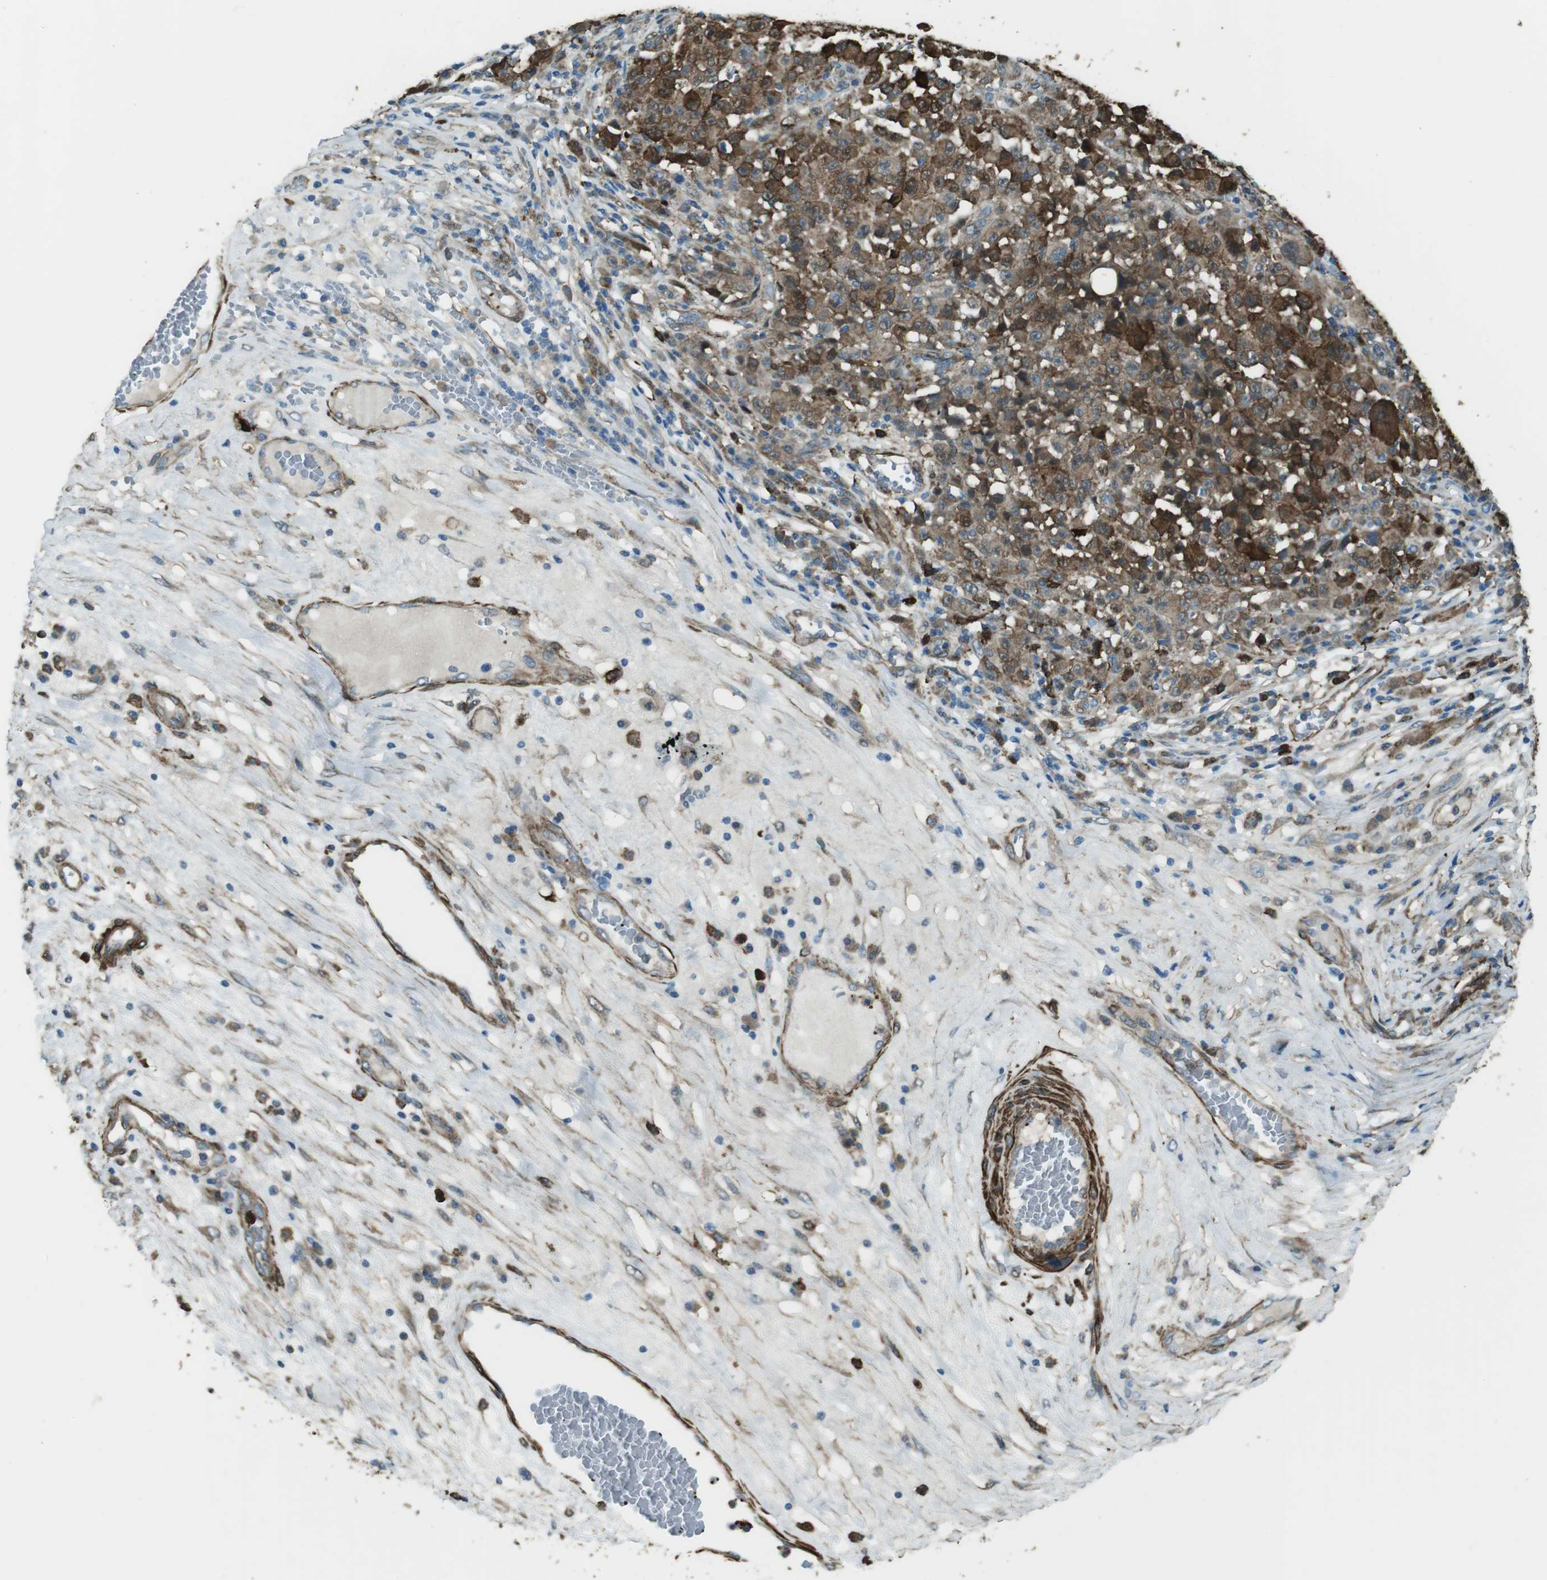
{"staining": {"intensity": "strong", "quantity": "25%-75%", "location": "cytoplasmic/membranous"}, "tissue": "melanoma", "cell_type": "Tumor cells", "image_type": "cancer", "snomed": [{"axis": "morphology", "description": "Malignant melanoma, NOS"}, {"axis": "topography", "description": "Skin"}], "caption": "A high-resolution photomicrograph shows IHC staining of melanoma, which shows strong cytoplasmic/membranous expression in about 25%-75% of tumor cells.", "gene": "SFT2D1", "patient": {"sex": "female", "age": 82}}